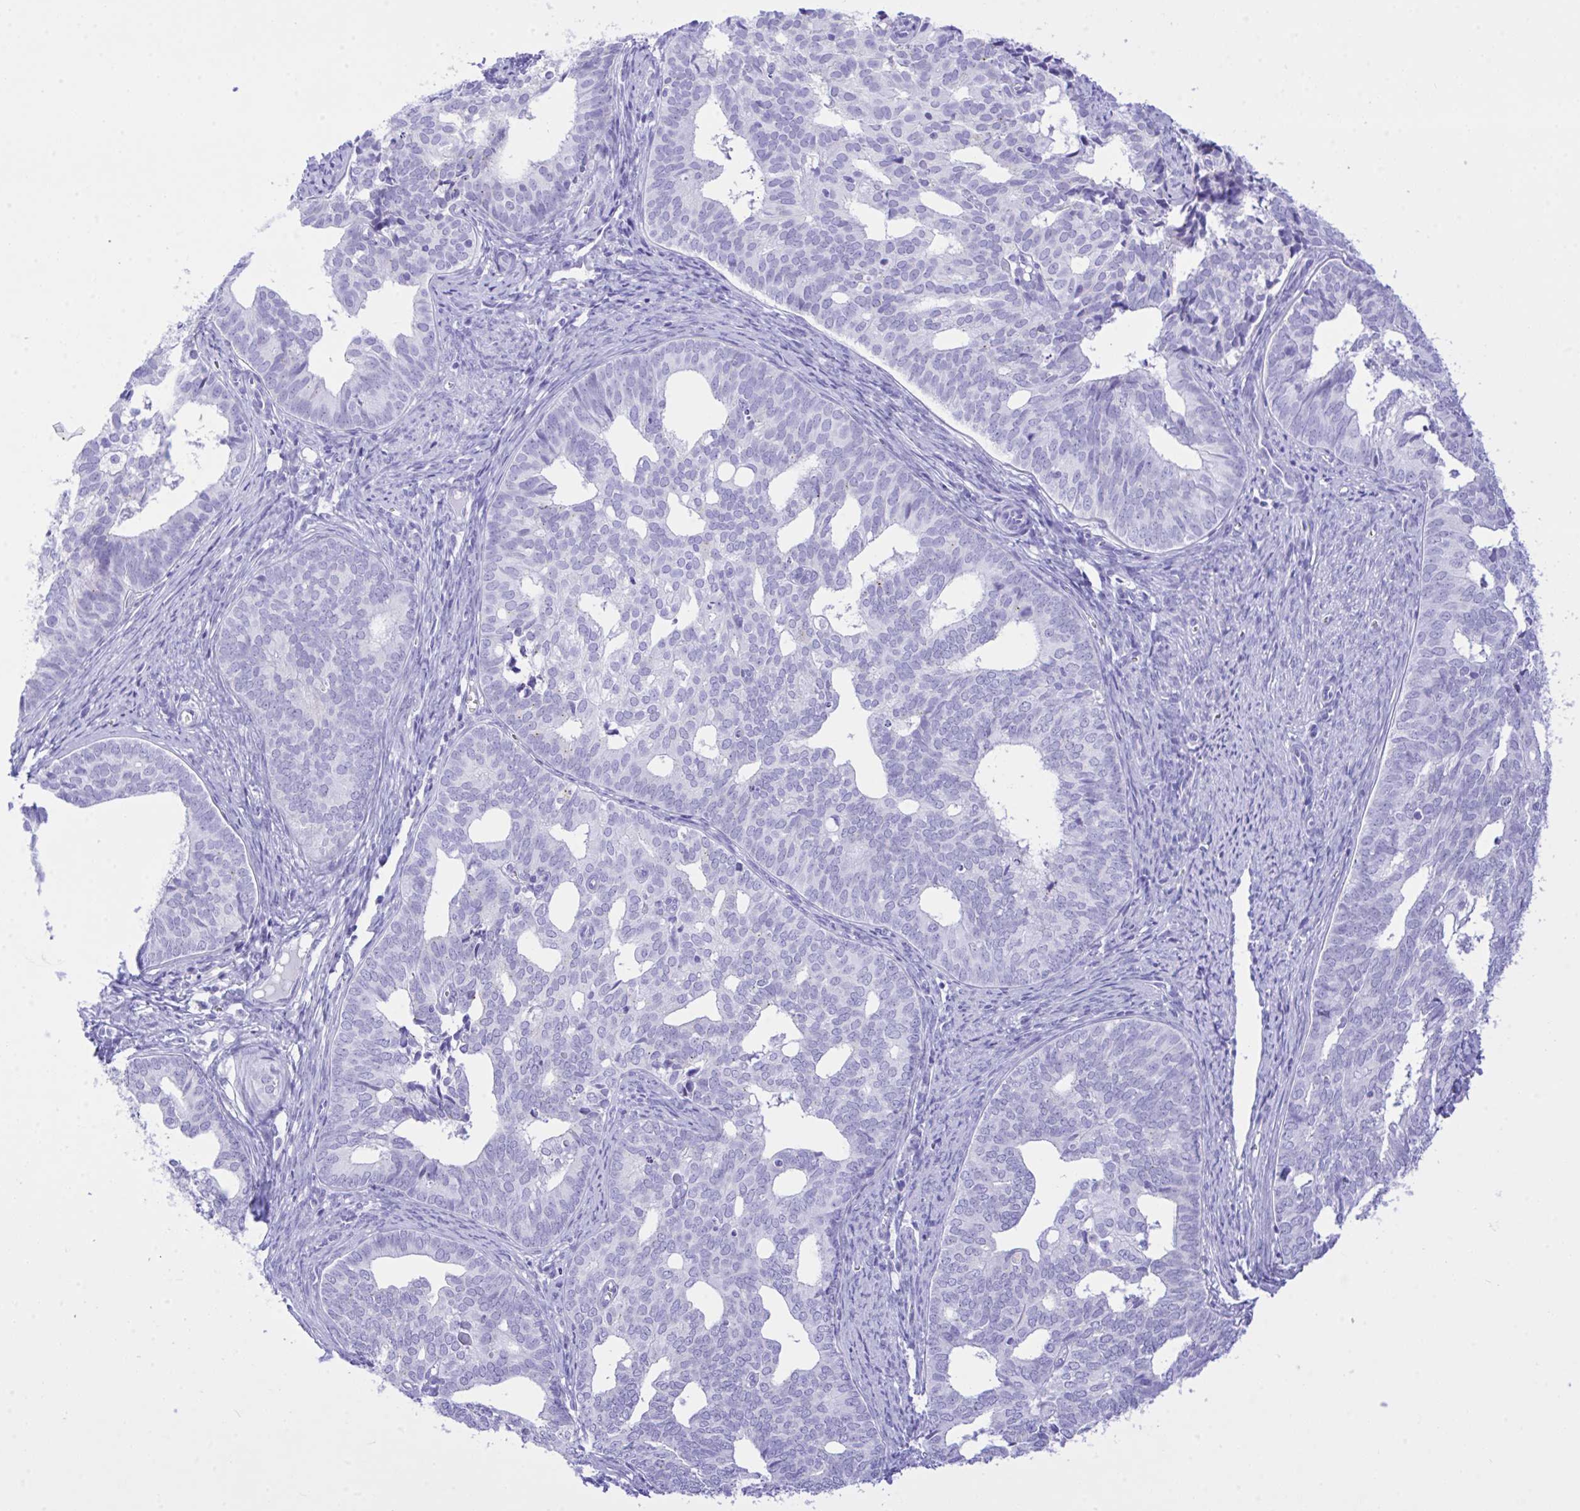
{"staining": {"intensity": "negative", "quantity": "none", "location": "none"}, "tissue": "endometrial cancer", "cell_type": "Tumor cells", "image_type": "cancer", "snomed": [{"axis": "morphology", "description": "Adenocarcinoma, NOS"}, {"axis": "topography", "description": "Endometrium"}], "caption": "This is an IHC histopathology image of endometrial adenocarcinoma. There is no positivity in tumor cells.", "gene": "SELENOV", "patient": {"sex": "female", "age": 75}}